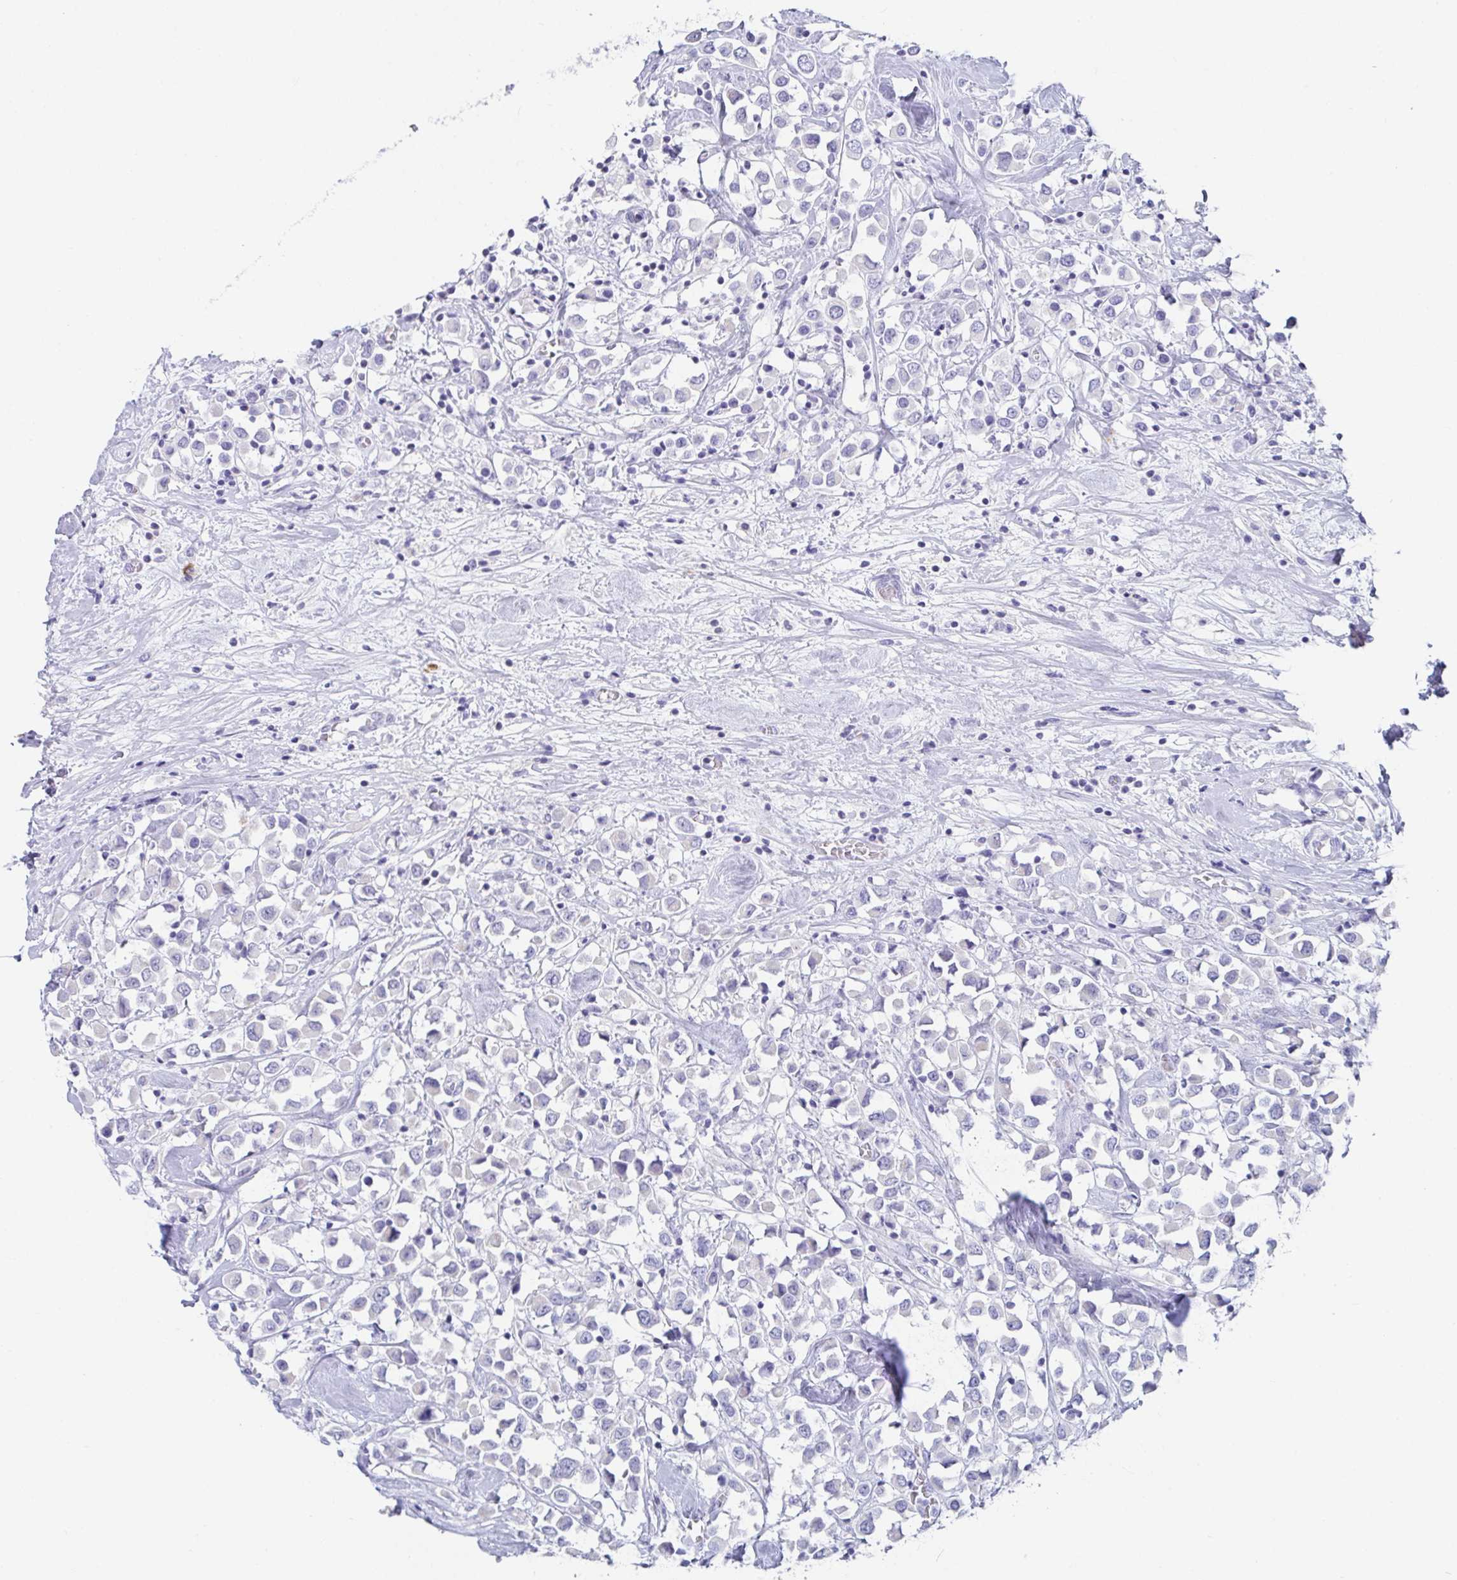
{"staining": {"intensity": "negative", "quantity": "none", "location": "none"}, "tissue": "breast cancer", "cell_type": "Tumor cells", "image_type": "cancer", "snomed": [{"axis": "morphology", "description": "Duct carcinoma"}, {"axis": "topography", "description": "Breast"}], "caption": "An image of human breast cancer (invasive ductal carcinoma) is negative for staining in tumor cells.", "gene": "PLA2G1B", "patient": {"sex": "female", "age": 61}}